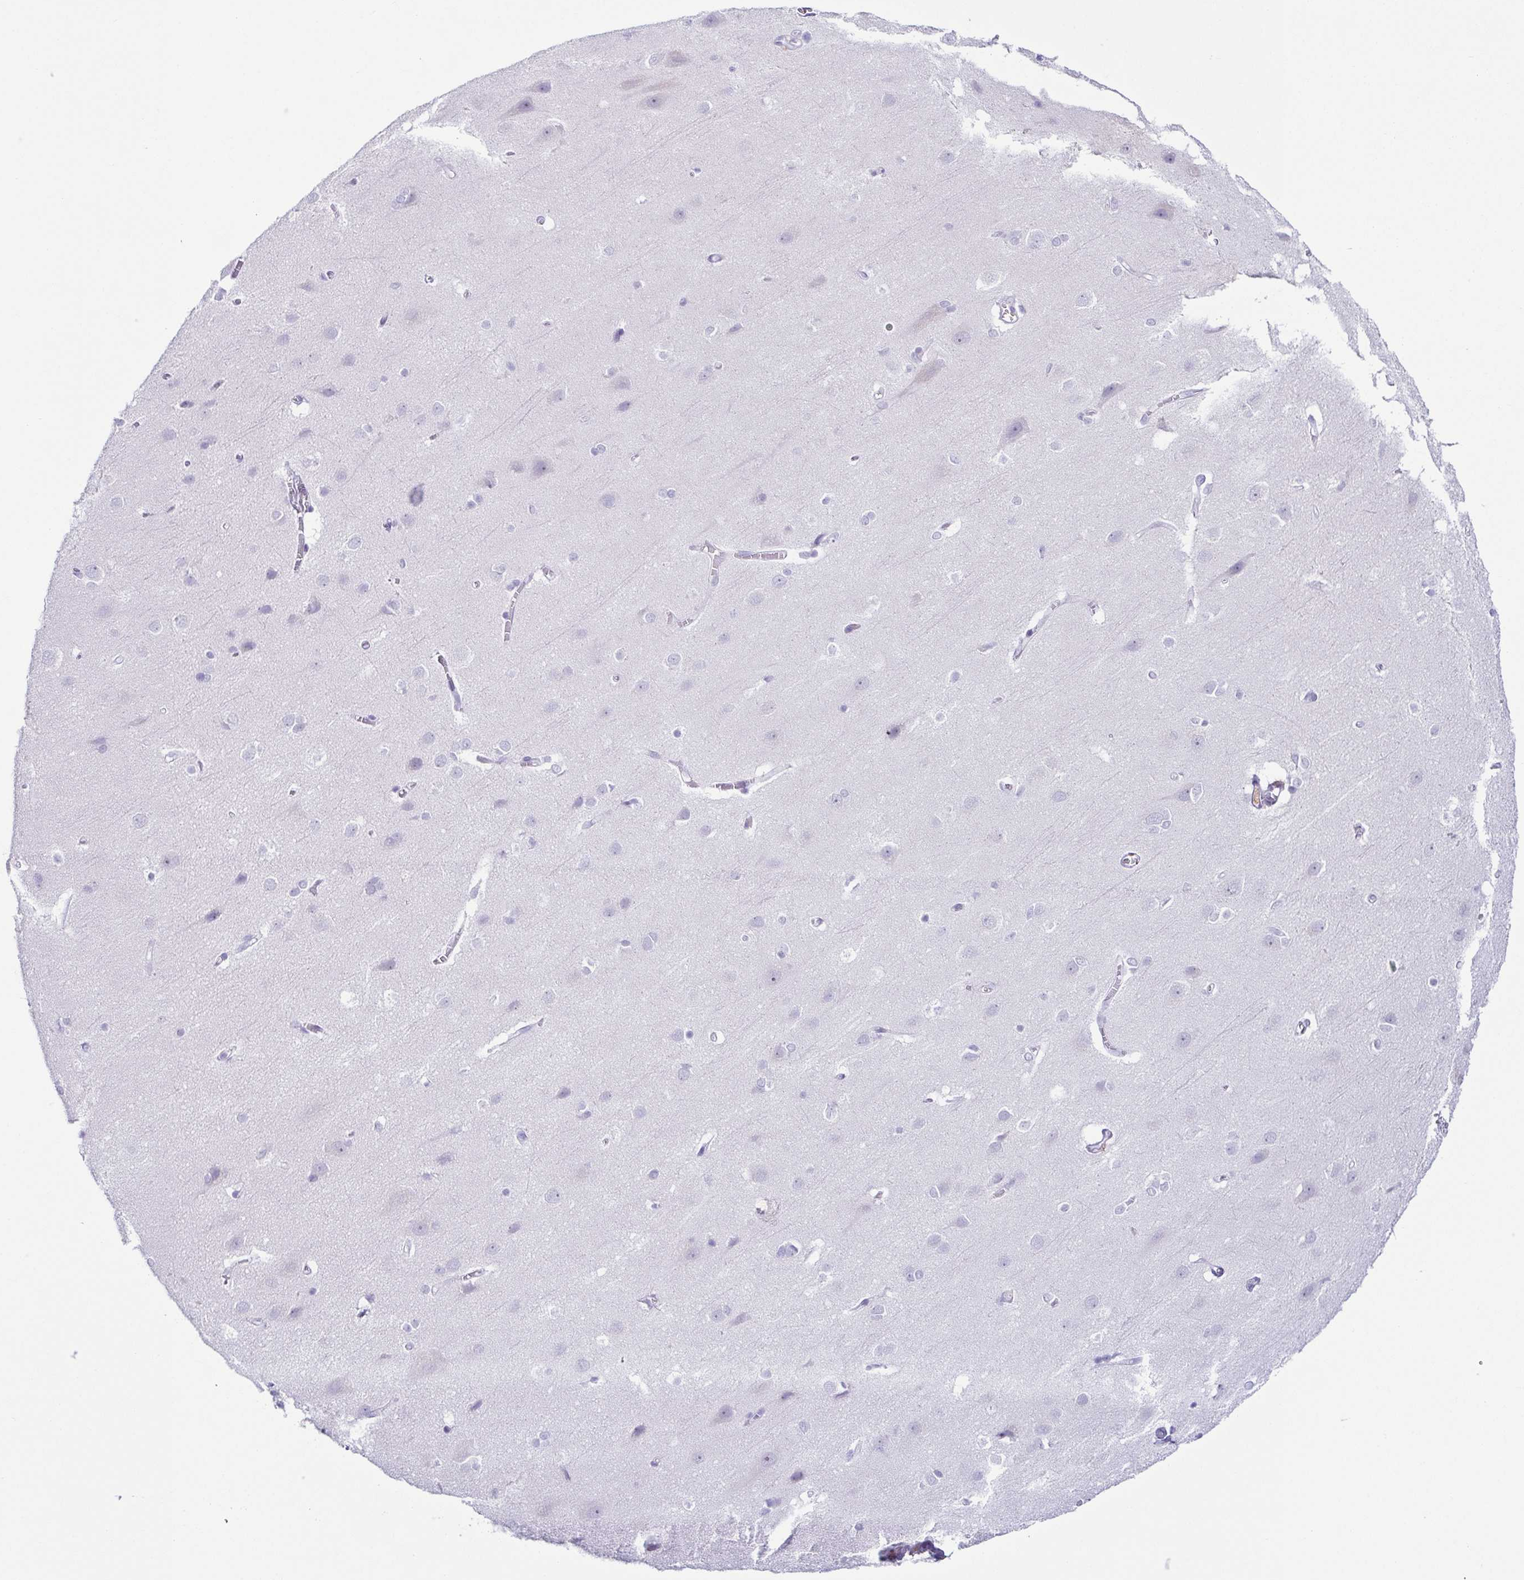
{"staining": {"intensity": "negative", "quantity": "none", "location": "none"}, "tissue": "cerebral cortex", "cell_type": "Endothelial cells", "image_type": "normal", "snomed": [{"axis": "morphology", "description": "Normal tissue, NOS"}, {"axis": "topography", "description": "Cerebral cortex"}], "caption": "Immunohistochemical staining of unremarkable cerebral cortex displays no significant staining in endothelial cells.", "gene": "AZU1", "patient": {"sex": "male", "age": 37}}